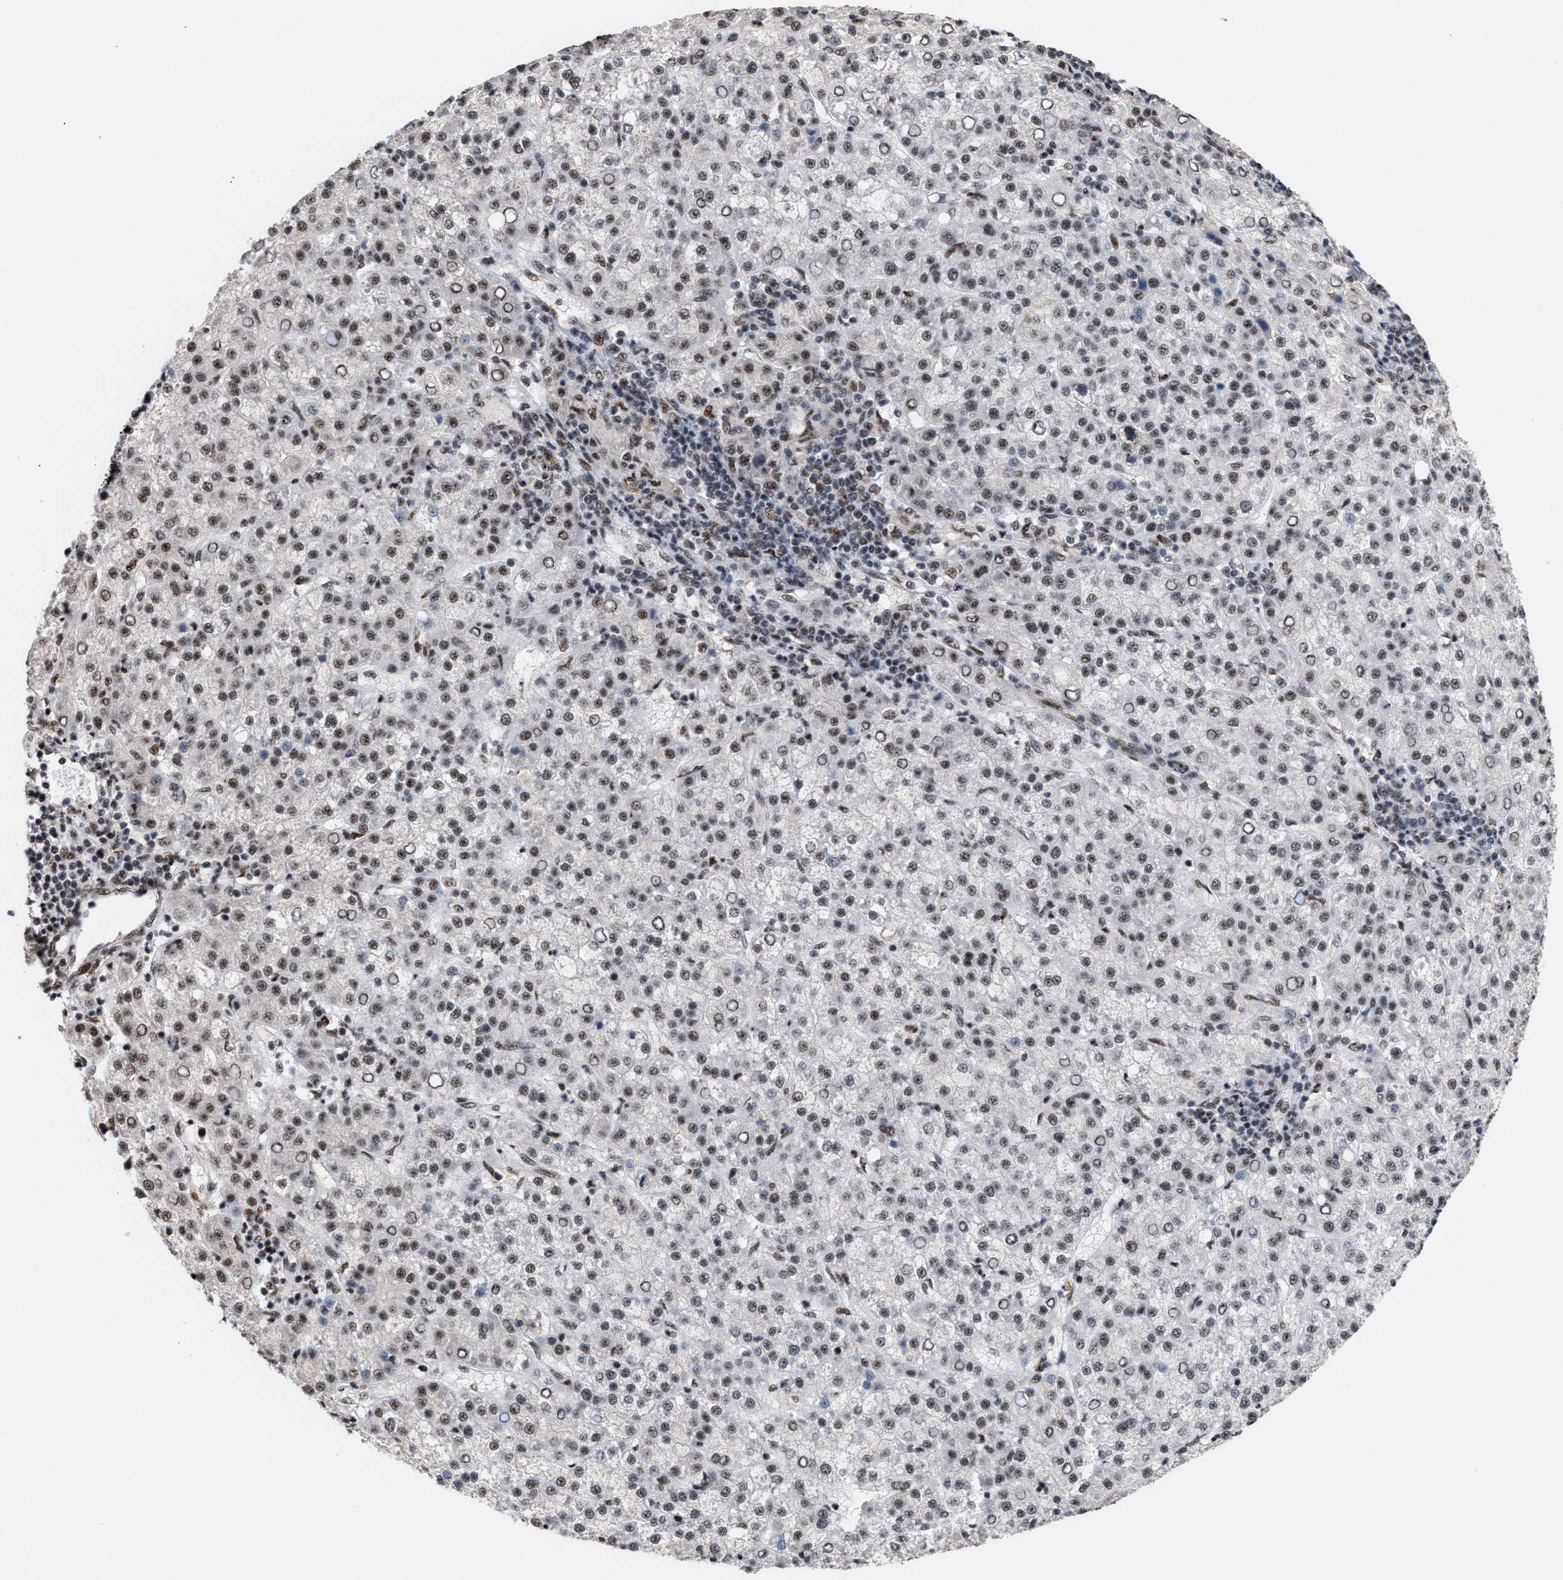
{"staining": {"intensity": "moderate", "quantity": ">75%", "location": "nuclear"}, "tissue": "liver cancer", "cell_type": "Tumor cells", "image_type": "cancer", "snomed": [{"axis": "morphology", "description": "Carcinoma, Hepatocellular, NOS"}, {"axis": "topography", "description": "Liver"}], "caption": "This histopathology image displays liver hepatocellular carcinoma stained with IHC to label a protein in brown. The nuclear of tumor cells show moderate positivity for the protein. Nuclei are counter-stained blue.", "gene": "EIF4A3", "patient": {"sex": "female", "age": 58}}